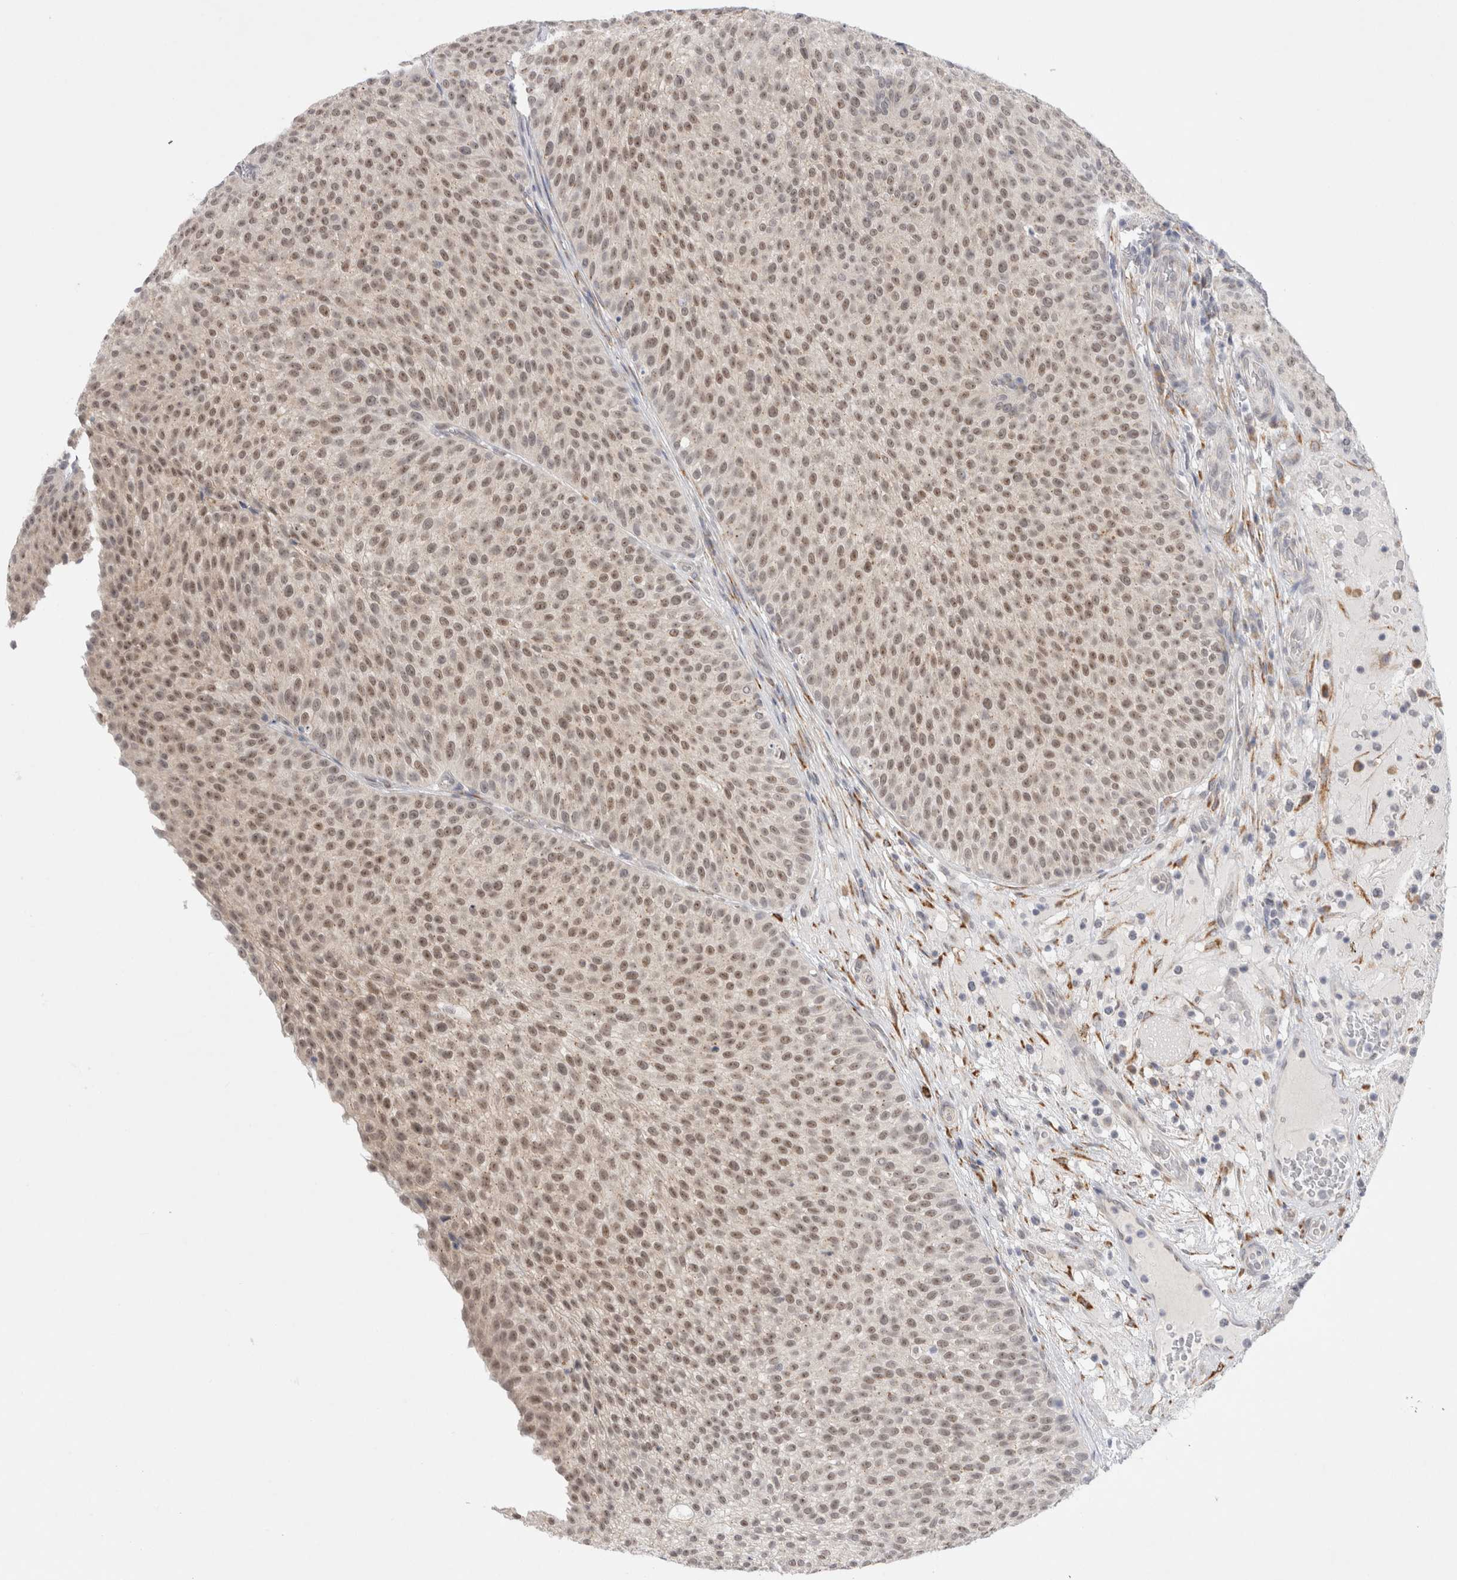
{"staining": {"intensity": "moderate", "quantity": ">75%", "location": "nuclear"}, "tissue": "urothelial cancer", "cell_type": "Tumor cells", "image_type": "cancer", "snomed": [{"axis": "morphology", "description": "Normal tissue, NOS"}, {"axis": "morphology", "description": "Urothelial carcinoma, Low grade"}, {"axis": "topography", "description": "Smooth muscle"}, {"axis": "topography", "description": "Urinary bladder"}], "caption": "Immunohistochemistry (IHC) staining of urothelial cancer, which exhibits medium levels of moderate nuclear expression in approximately >75% of tumor cells indicating moderate nuclear protein expression. The staining was performed using DAB (brown) for protein detection and nuclei were counterstained in hematoxylin (blue).", "gene": "TRMT1L", "patient": {"sex": "male", "age": 60}}